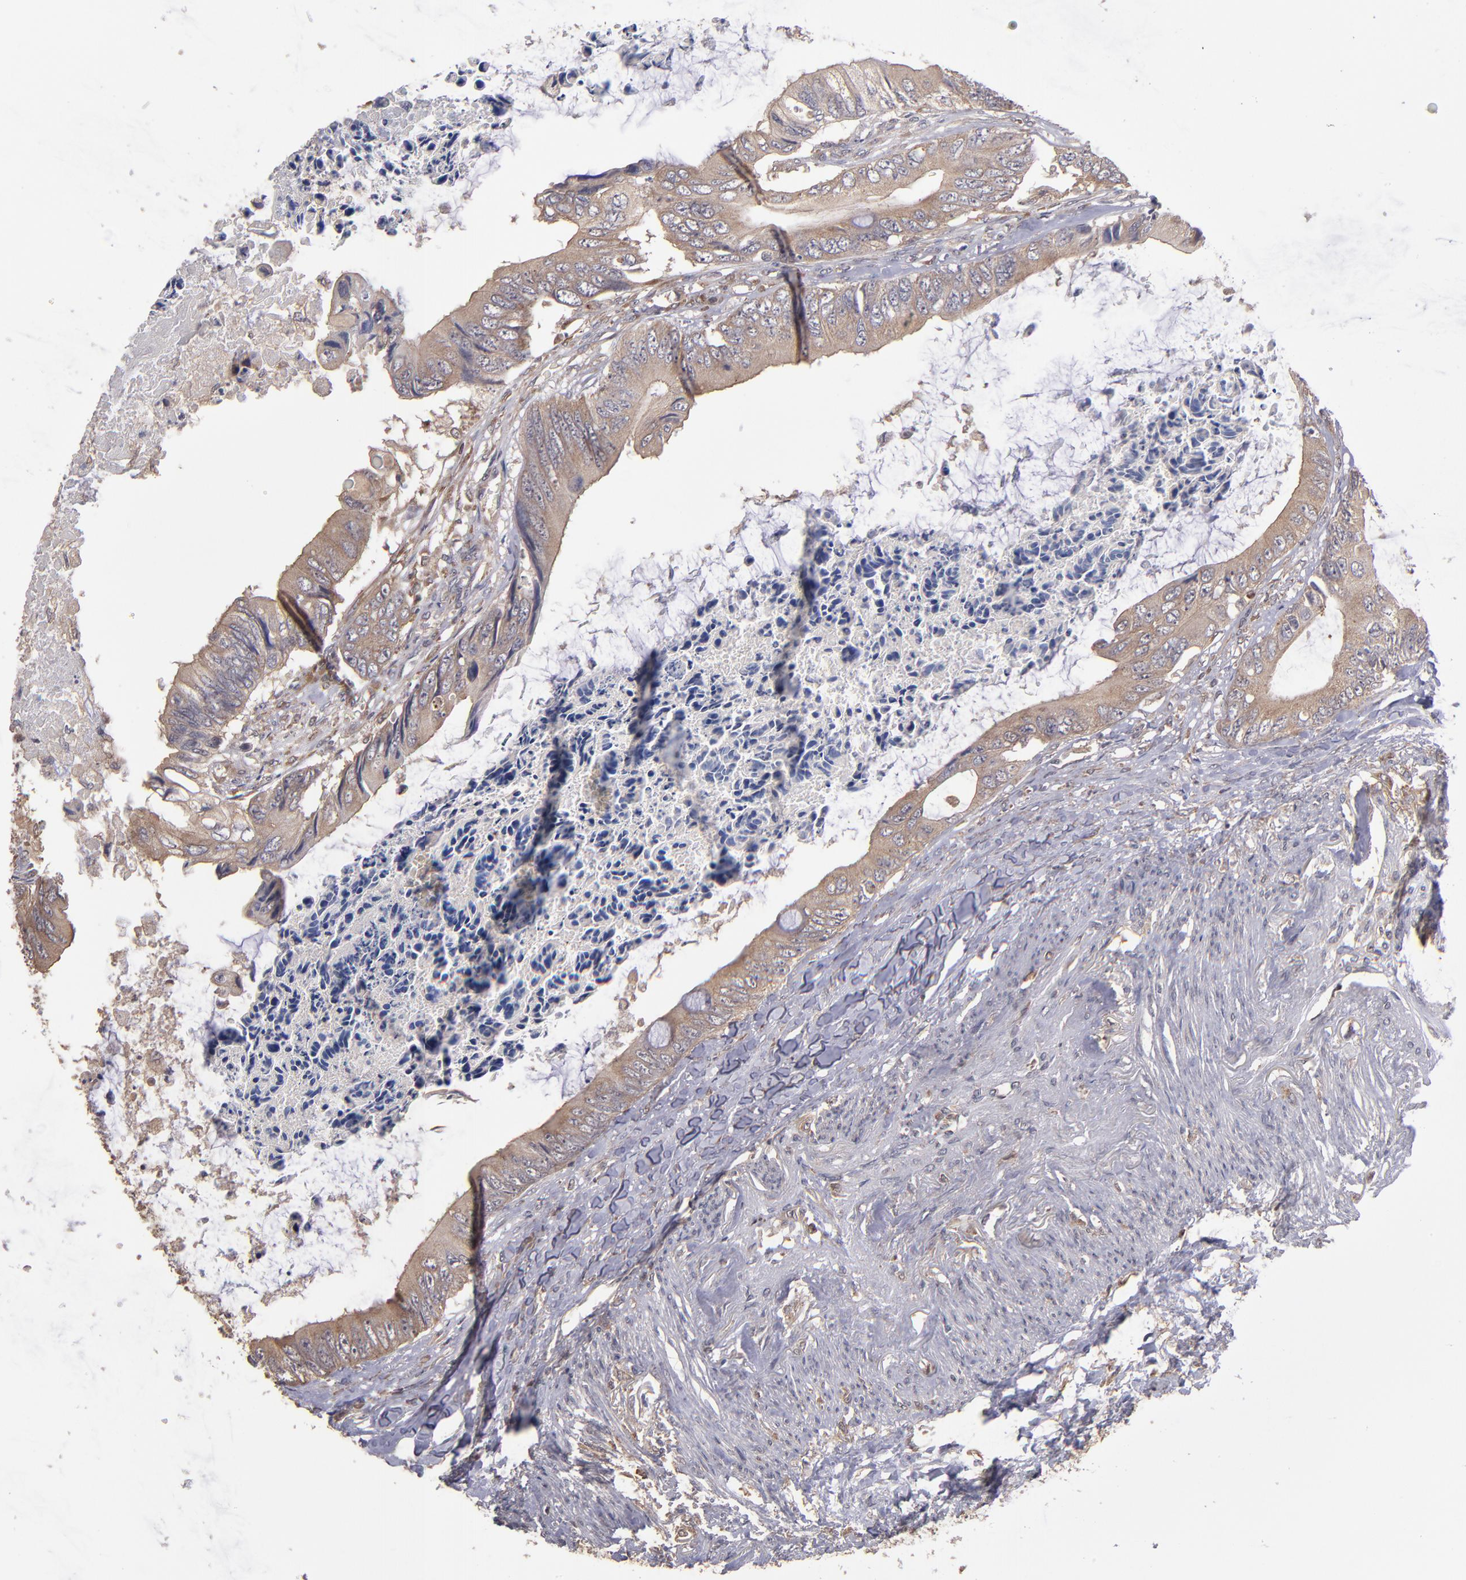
{"staining": {"intensity": "moderate", "quantity": ">75%", "location": "cytoplasmic/membranous"}, "tissue": "colorectal cancer", "cell_type": "Tumor cells", "image_type": "cancer", "snomed": [{"axis": "morphology", "description": "Normal tissue, NOS"}, {"axis": "morphology", "description": "Adenocarcinoma, NOS"}, {"axis": "topography", "description": "Rectum"}, {"axis": "topography", "description": "Peripheral nerve tissue"}], "caption": "Colorectal cancer (adenocarcinoma) stained with a brown dye demonstrates moderate cytoplasmic/membranous positive staining in approximately >75% of tumor cells.", "gene": "NF2", "patient": {"sex": "female", "age": 77}}